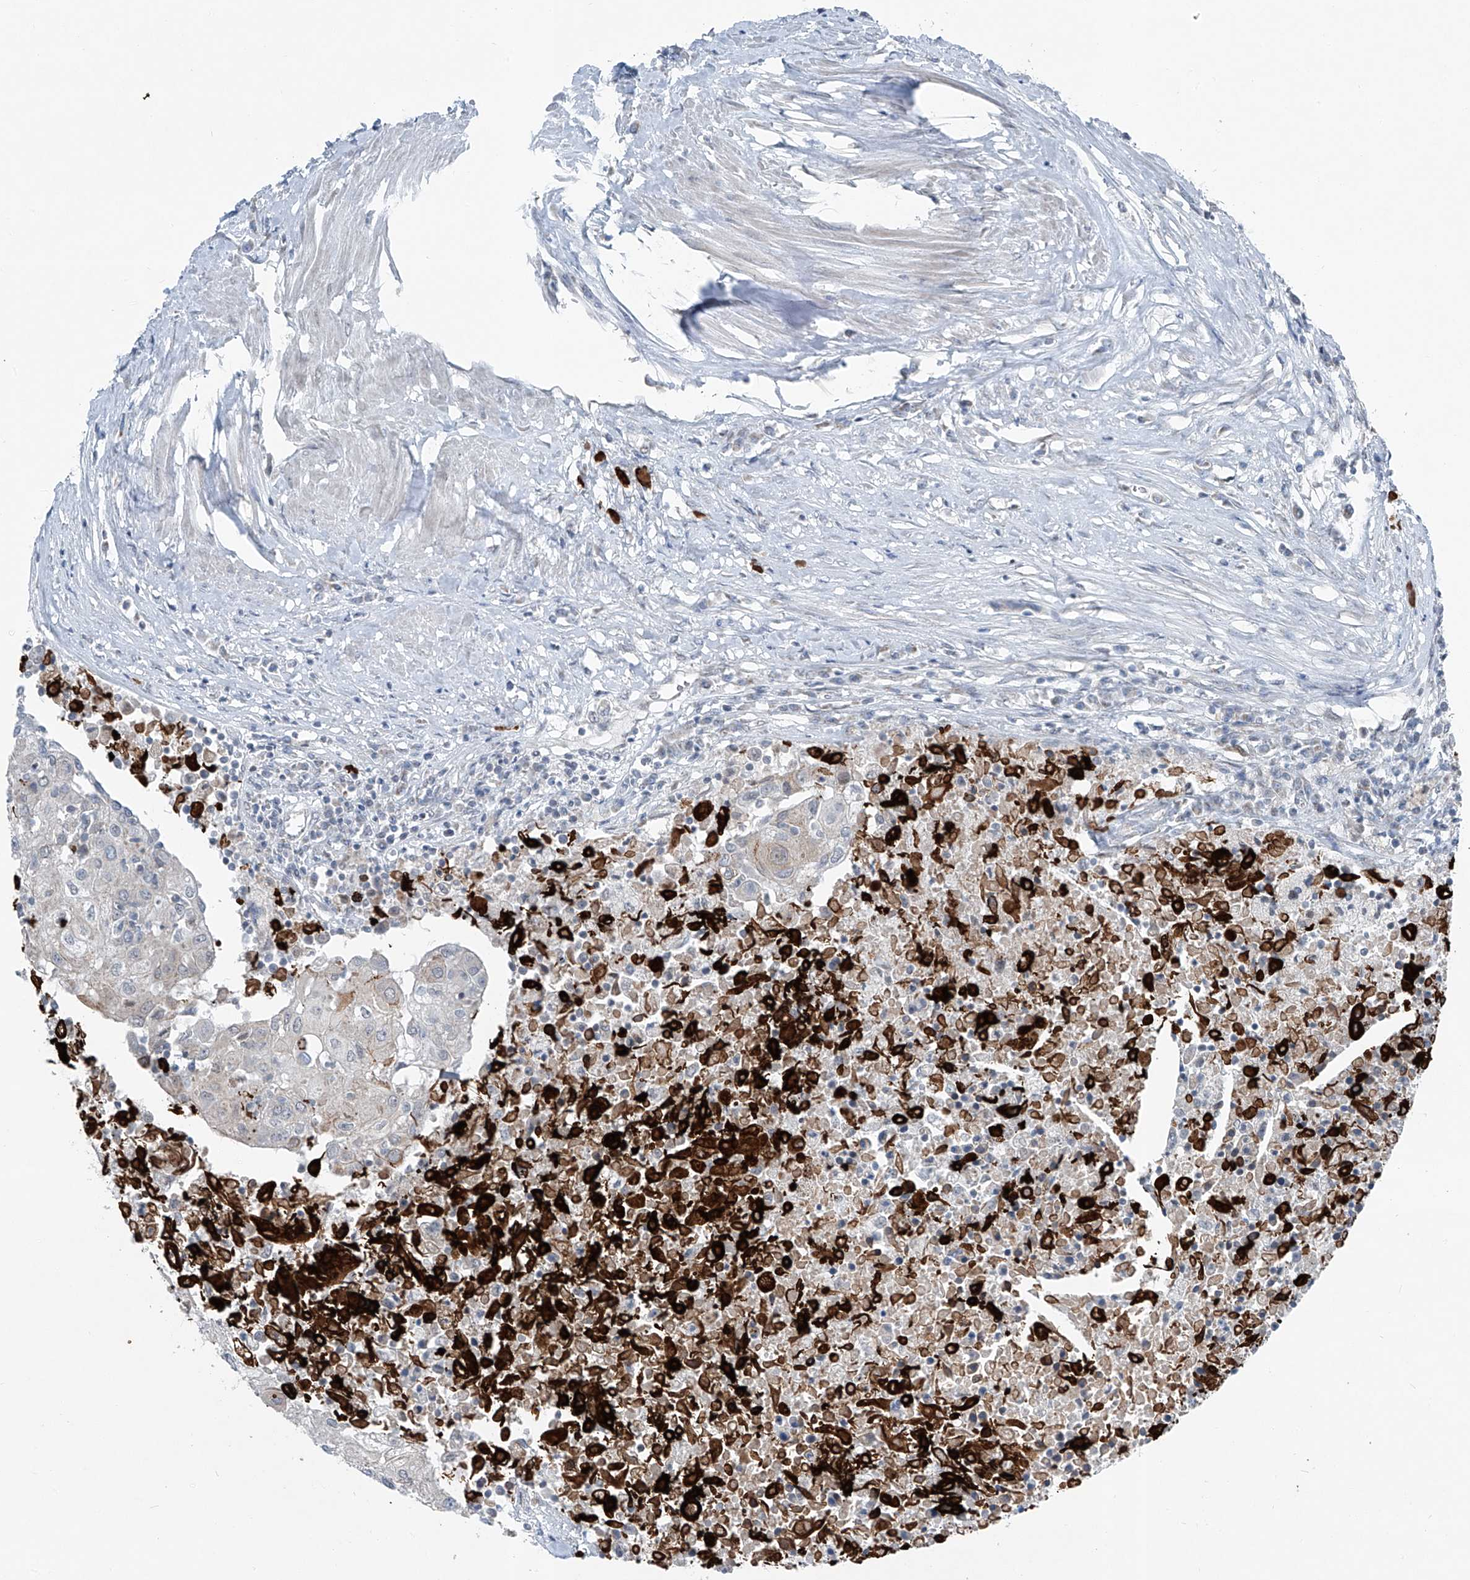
{"staining": {"intensity": "moderate", "quantity": "<25%", "location": "cytoplasmic/membranous"}, "tissue": "urothelial cancer", "cell_type": "Tumor cells", "image_type": "cancer", "snomed": [{"axis": "morphology", "description": "Urothelial carcinoma, High grade"}, {"axis": "topography", "description": "Urinary bladder"}], "caption": "Immunohistochemistry of human urothelial carcinoma (high-grade) exhibits low levels of moderate cytoplasmic/membranous staining in about <25% of tumor cells. Ihc stains the protein in brown and the nuclei are stained blue.", "gene": "DYRK1B", "patient": {"sex": "female", "age": 85}}